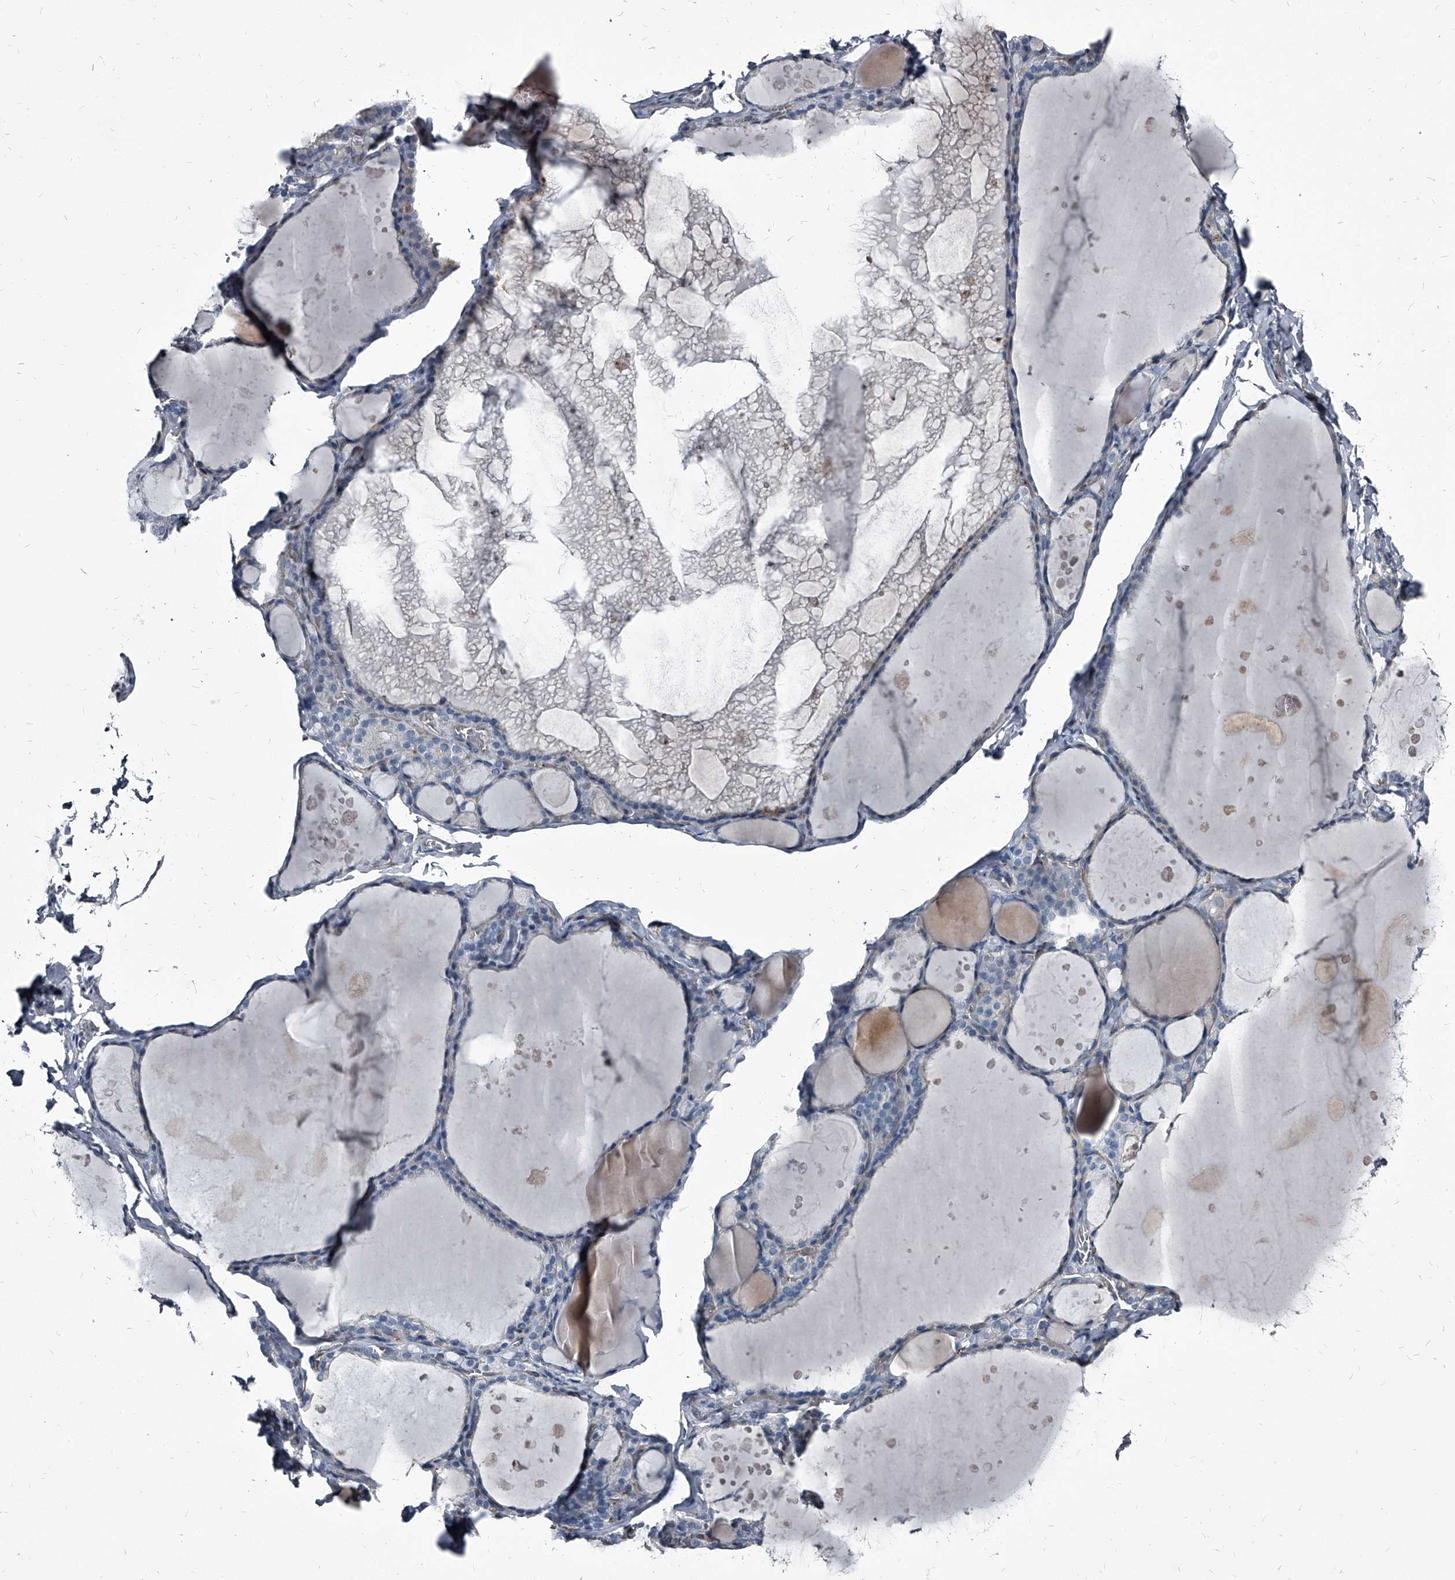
{"staining": {"intensity": "negative", "quantity": "none", "location": "none"}, "tissue": "thyroid gland", "cell_type": "Glandular cells", "image_type": "normal", "snomed": [{"axis": "morphology", "description": "Normal tissue, NOS"}, {"axis": "topography", "description": "Thyroid gland"}], "caption": "Micrograph shows no protein expression in glandular cells of normal thyroid gland.", "gene": "PGLYRP3", "patient": {"sex": "male", "age": 56}}